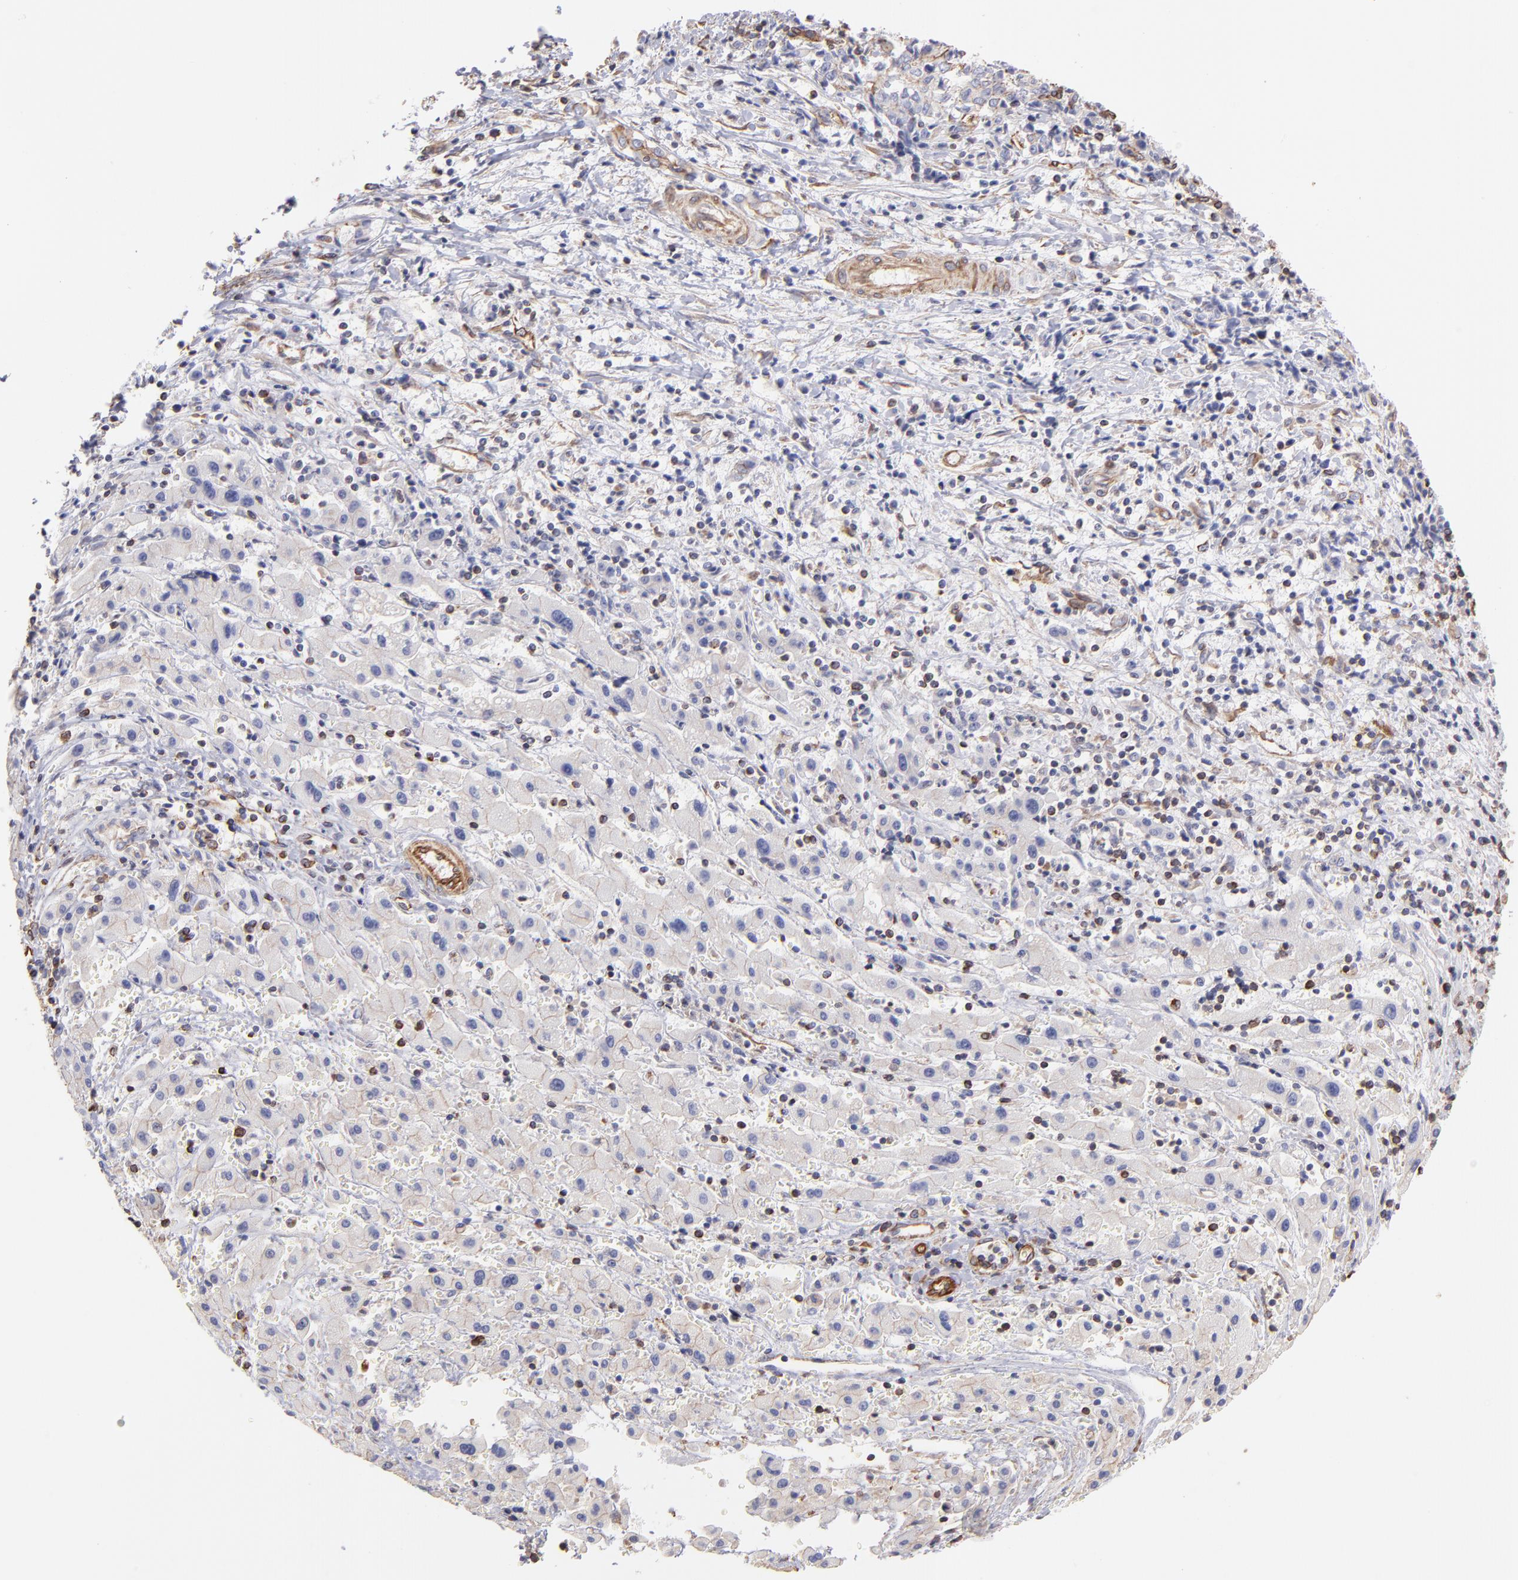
{"staining": {"intensity": "moderate", "quantity": "25%-75%", "location": "cytoplasmic/membranous"}, "tissue": "liver cancer", "cell_type": "Tumor cells", "image_type": "cancer", "snomed": [{"axis": "morphology", "description": "Cholangiocarcinoma"}, {"axis": "topography", "description": "Liver"}], "caption": "Immunohistochemical staining of liver cancer (cholangiocarcinoma) demonstrates medium levels of moderate cytoplasmic/membranous positivity in approximately 25%-75% of tumor cells.", "gene": "PLEC", "patient": {"sex": "male", "age": 57}}